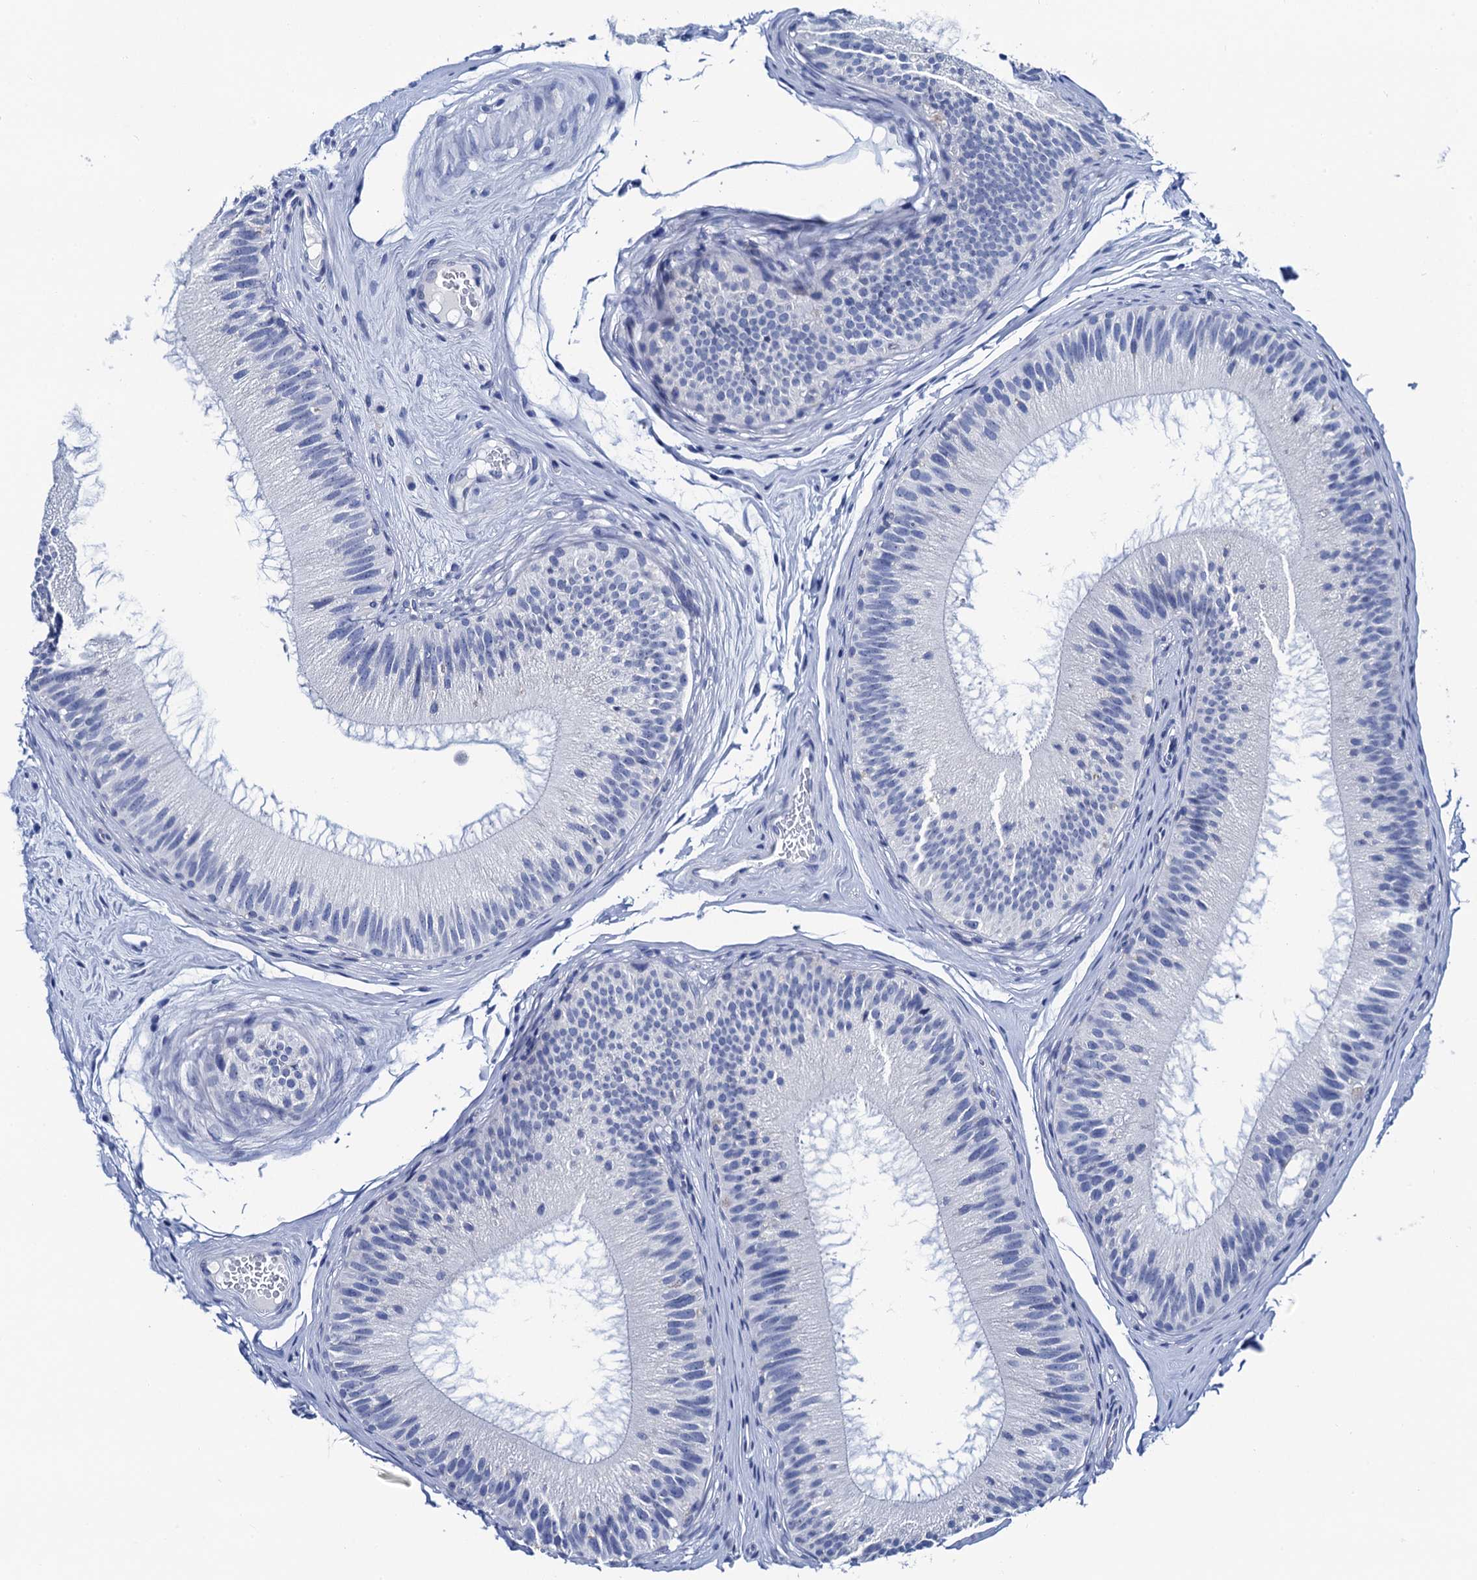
{"staining": {"intensity": "weak", "quantity": "<25%", "location": "cytoplasmic/membranous"}, "tissue": "epididymis", "cell_type": "Glandular cells", "image_type": "normal", "snomed": [{"axis": "morphology", "description": "Normal tissue, NOS"}, {"axis": "topography", "description": "Epididymis"}], "caption": "An IHC histopathology image of unremarkable epididymis is shown. There is no staining in glandular cells of epididymis. The staining is performed using DAB (3,3'-diaminobenzidine) brown chromogen with nuclei counter-stained in using hematoxylin.", "gene": "LYPD3", "patient": {"sex": "male", "age": 45}}